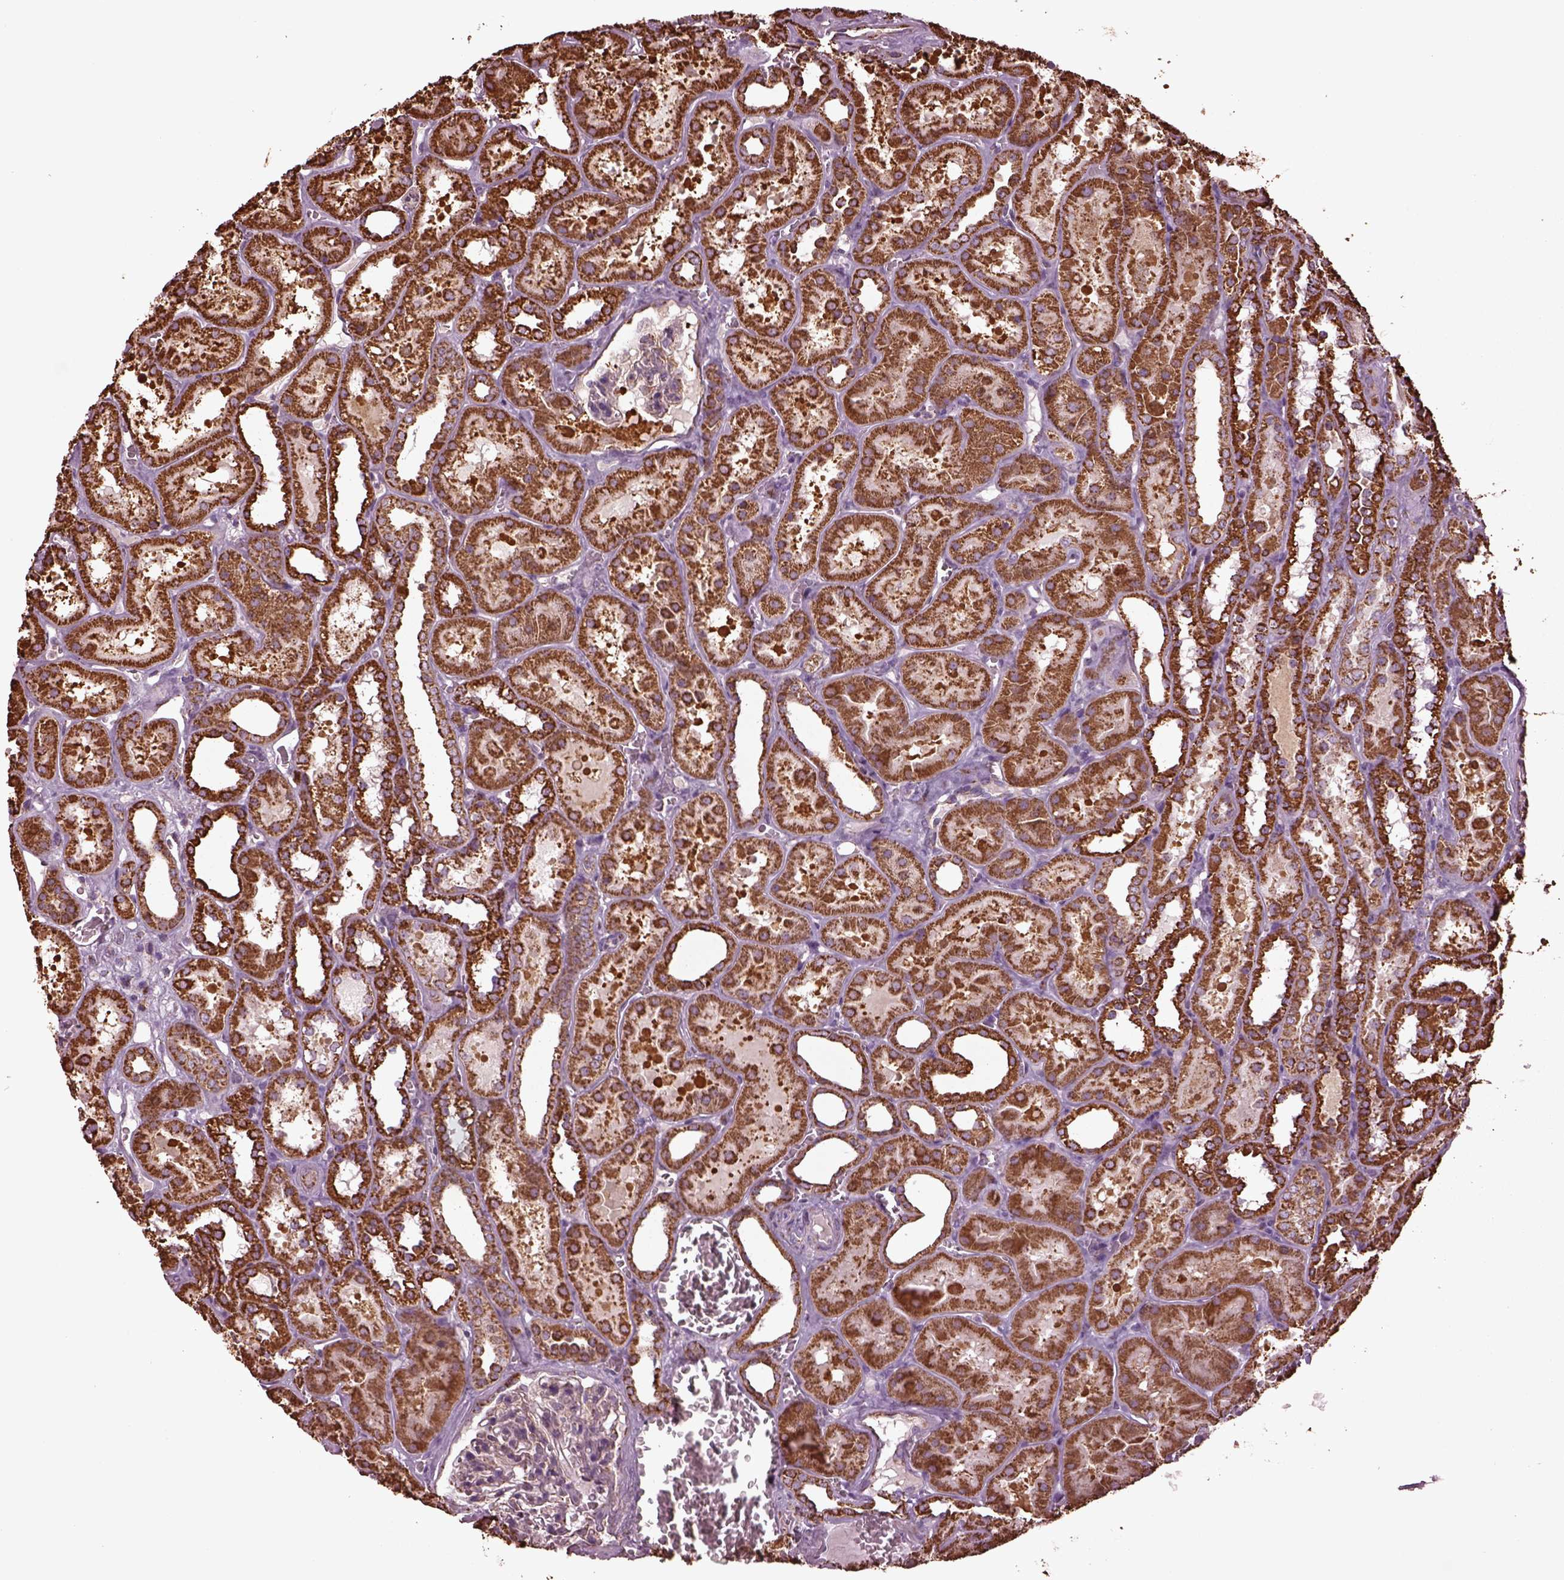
{"staining": {"intensity": "negative", "quantity": "none", "location": "none"}, "tissue": "kidney", "cell_type": "Cells in glomeruli", "image_type": "normal", "snomed": [{"axis": "morphology", "description": "Normal tissue, NOS"}, {"axis": "topography", "description": "Kidney"}], "caption": "Cells in glomeruli are negative for brown protein staining in unremarkable kidney. Brightfield microscopy of immunohistochemistry (IHC) stained with DAB (3,3'-diaminobenzidine) (brown) and hematoxylin (blue), captured at high magnification.", "gene": "TMEM254", "patient": {"sex": "female", "age": 41}}